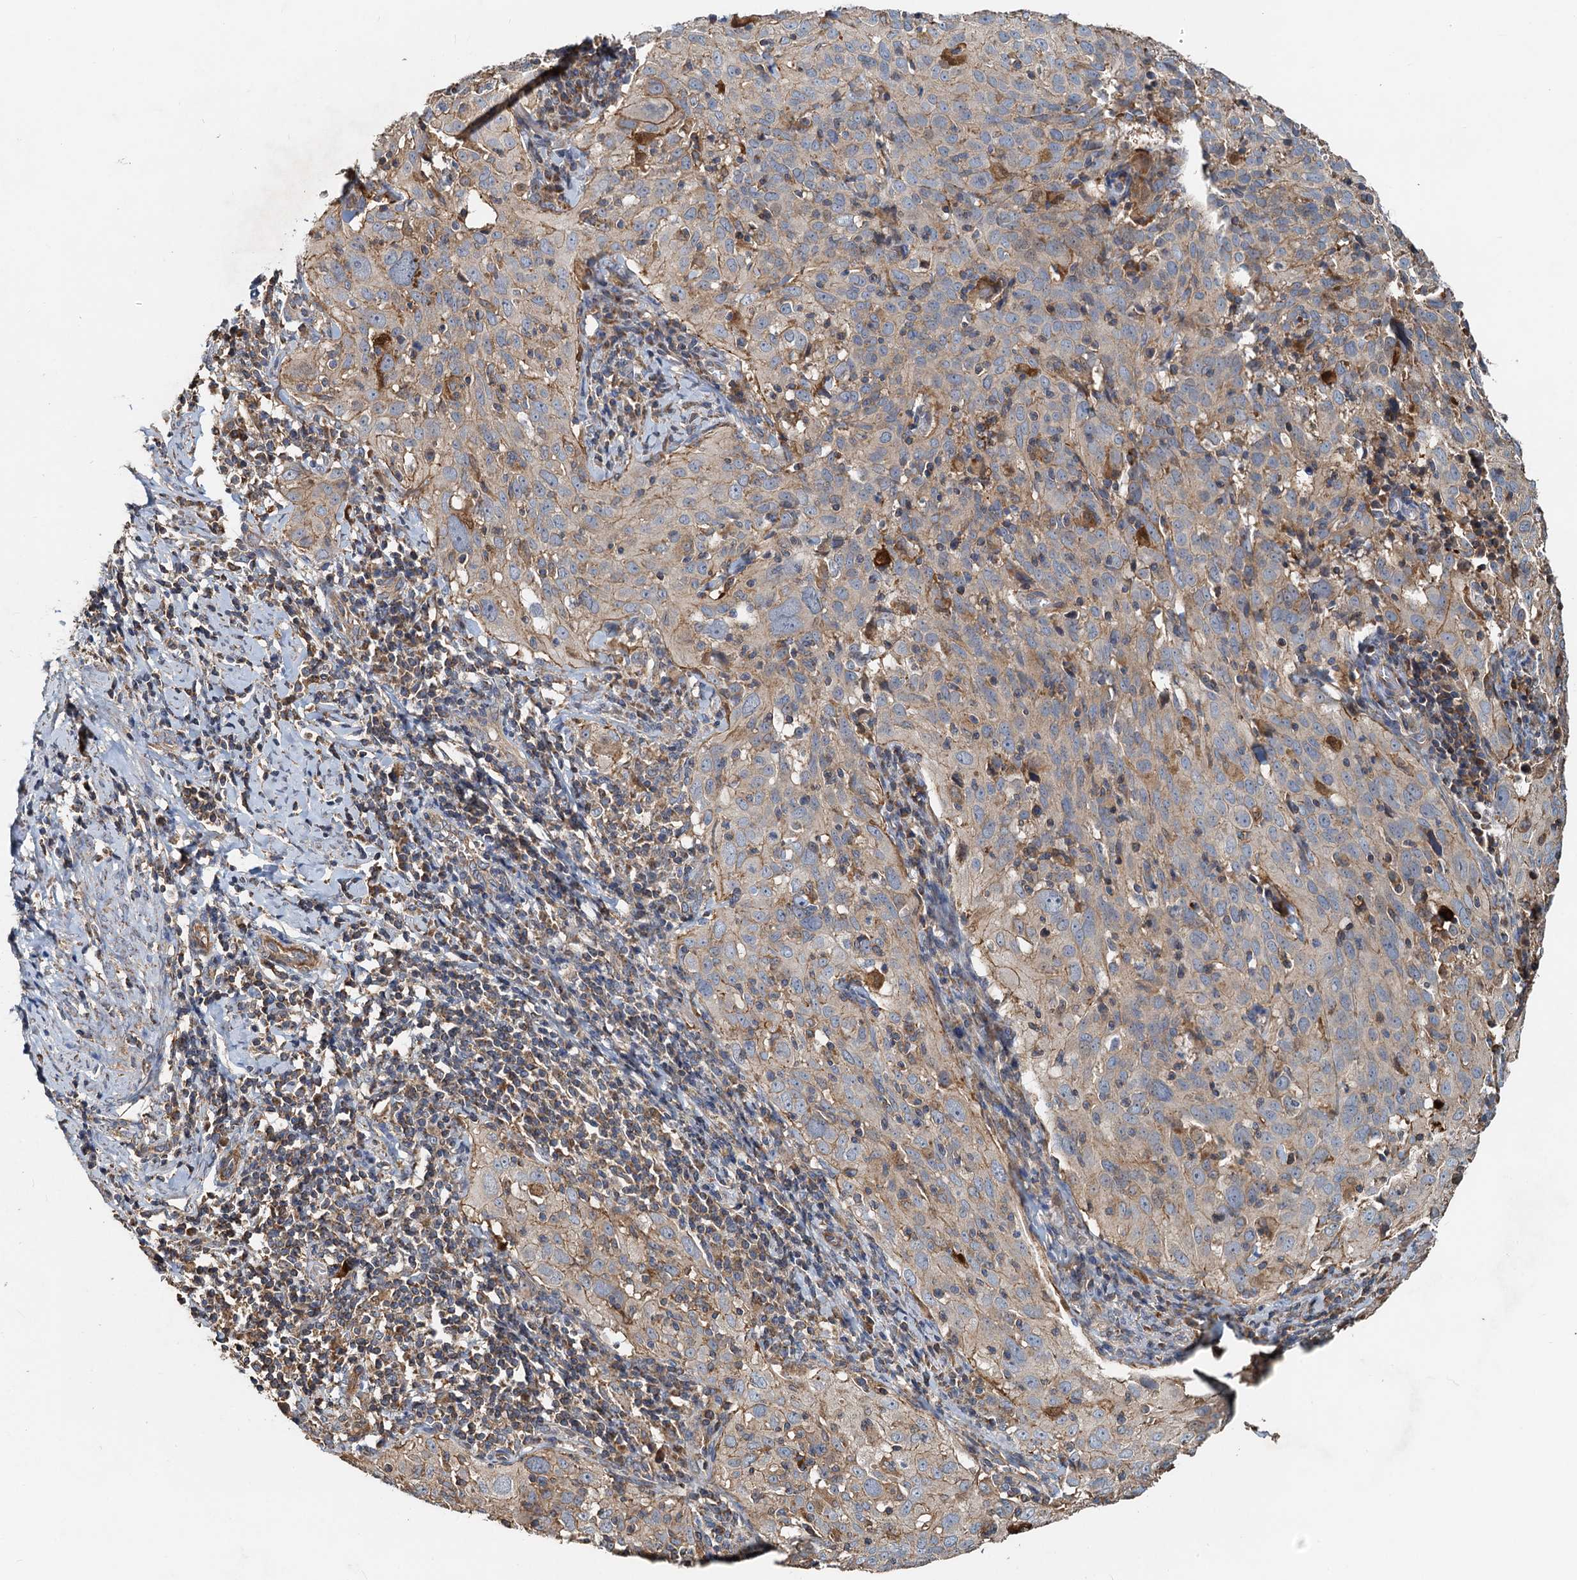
{"staining": {"intensity": "weak", "quantity": "25%-75%", "location": "cytoplasmic/membranous"}, "tissue": "cervical cancer", "cell_type": "Tumor cells", "image_type": "cancer", "snomed": [{"axis": "morphology", "description": "Squamous cell carcinoma, NOS"}, {"axis": "topography", "description": "Cervix"}], "caption": "About 25%-75% of tumor cells in cervical cancer demonstrate weak cytoplasmic/membranous protein expression as visualized by brown immunohistochemical staining.", "gene": "SDS", "patient": {"sex": "female", "age": 31}}